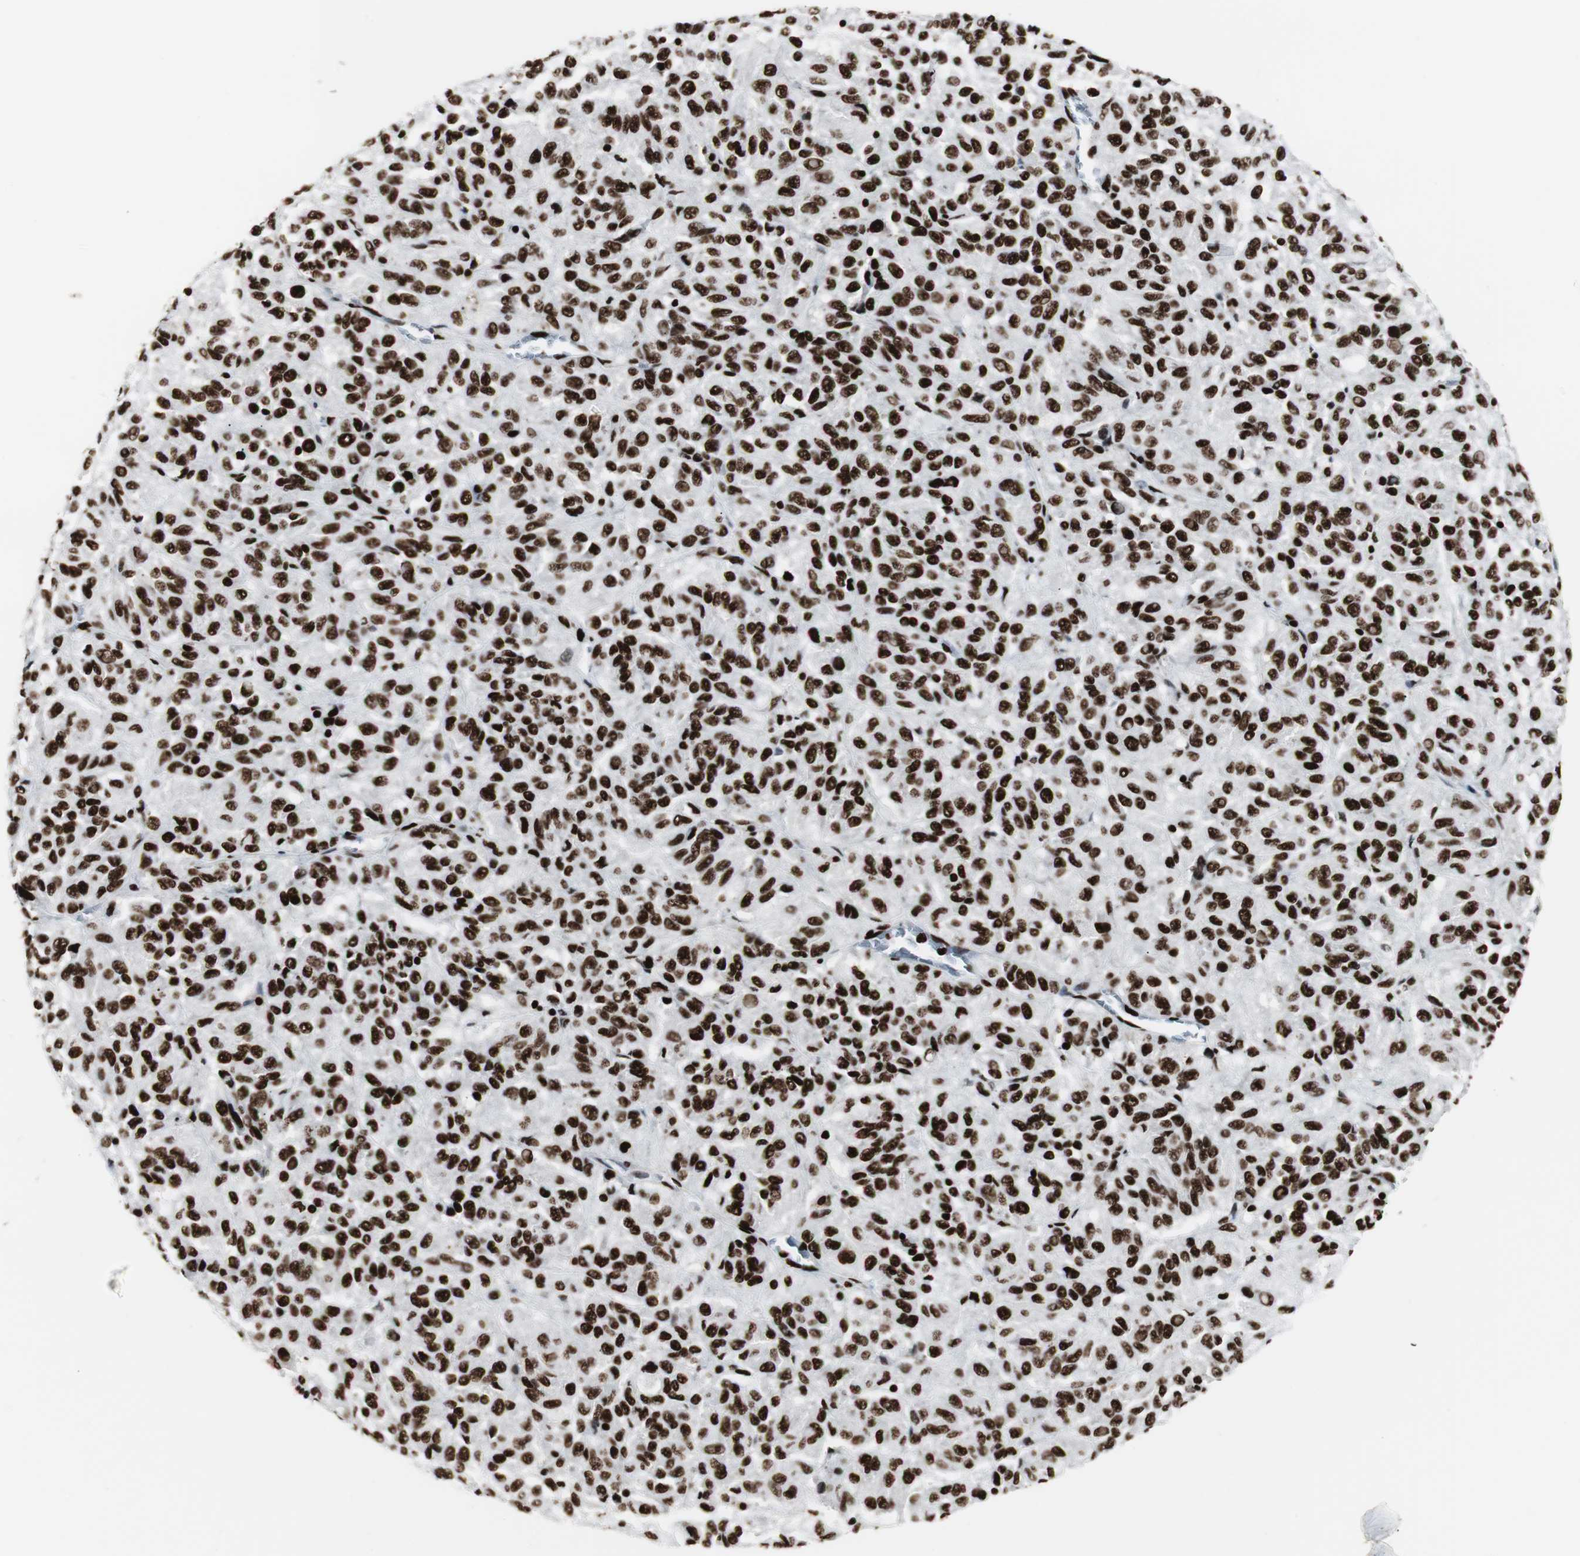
{"staining": {"intensity": "strong", "quantity": ">75%", "location": "nuclear"}, "tissue": "melanoma", "cell_type": "Tumor cells", "image_type": "cancer", "snomed": [{"axis": "morphology", "description": "Malignant melanoma, Metastatic site"}, {"axis": "topography", "description": "Lung"}], "caption": "Immunohistochemistry (IHC) histopathology image of neoplastic tissue: human melanoma stained using IHC demonstrates high levels of strong protein expression localized specifically in the nuclear of tumor cells, appearing as a nuclear brown color.", "gene": "MTA2", "patient": {"sex": "male", "age": 64}}